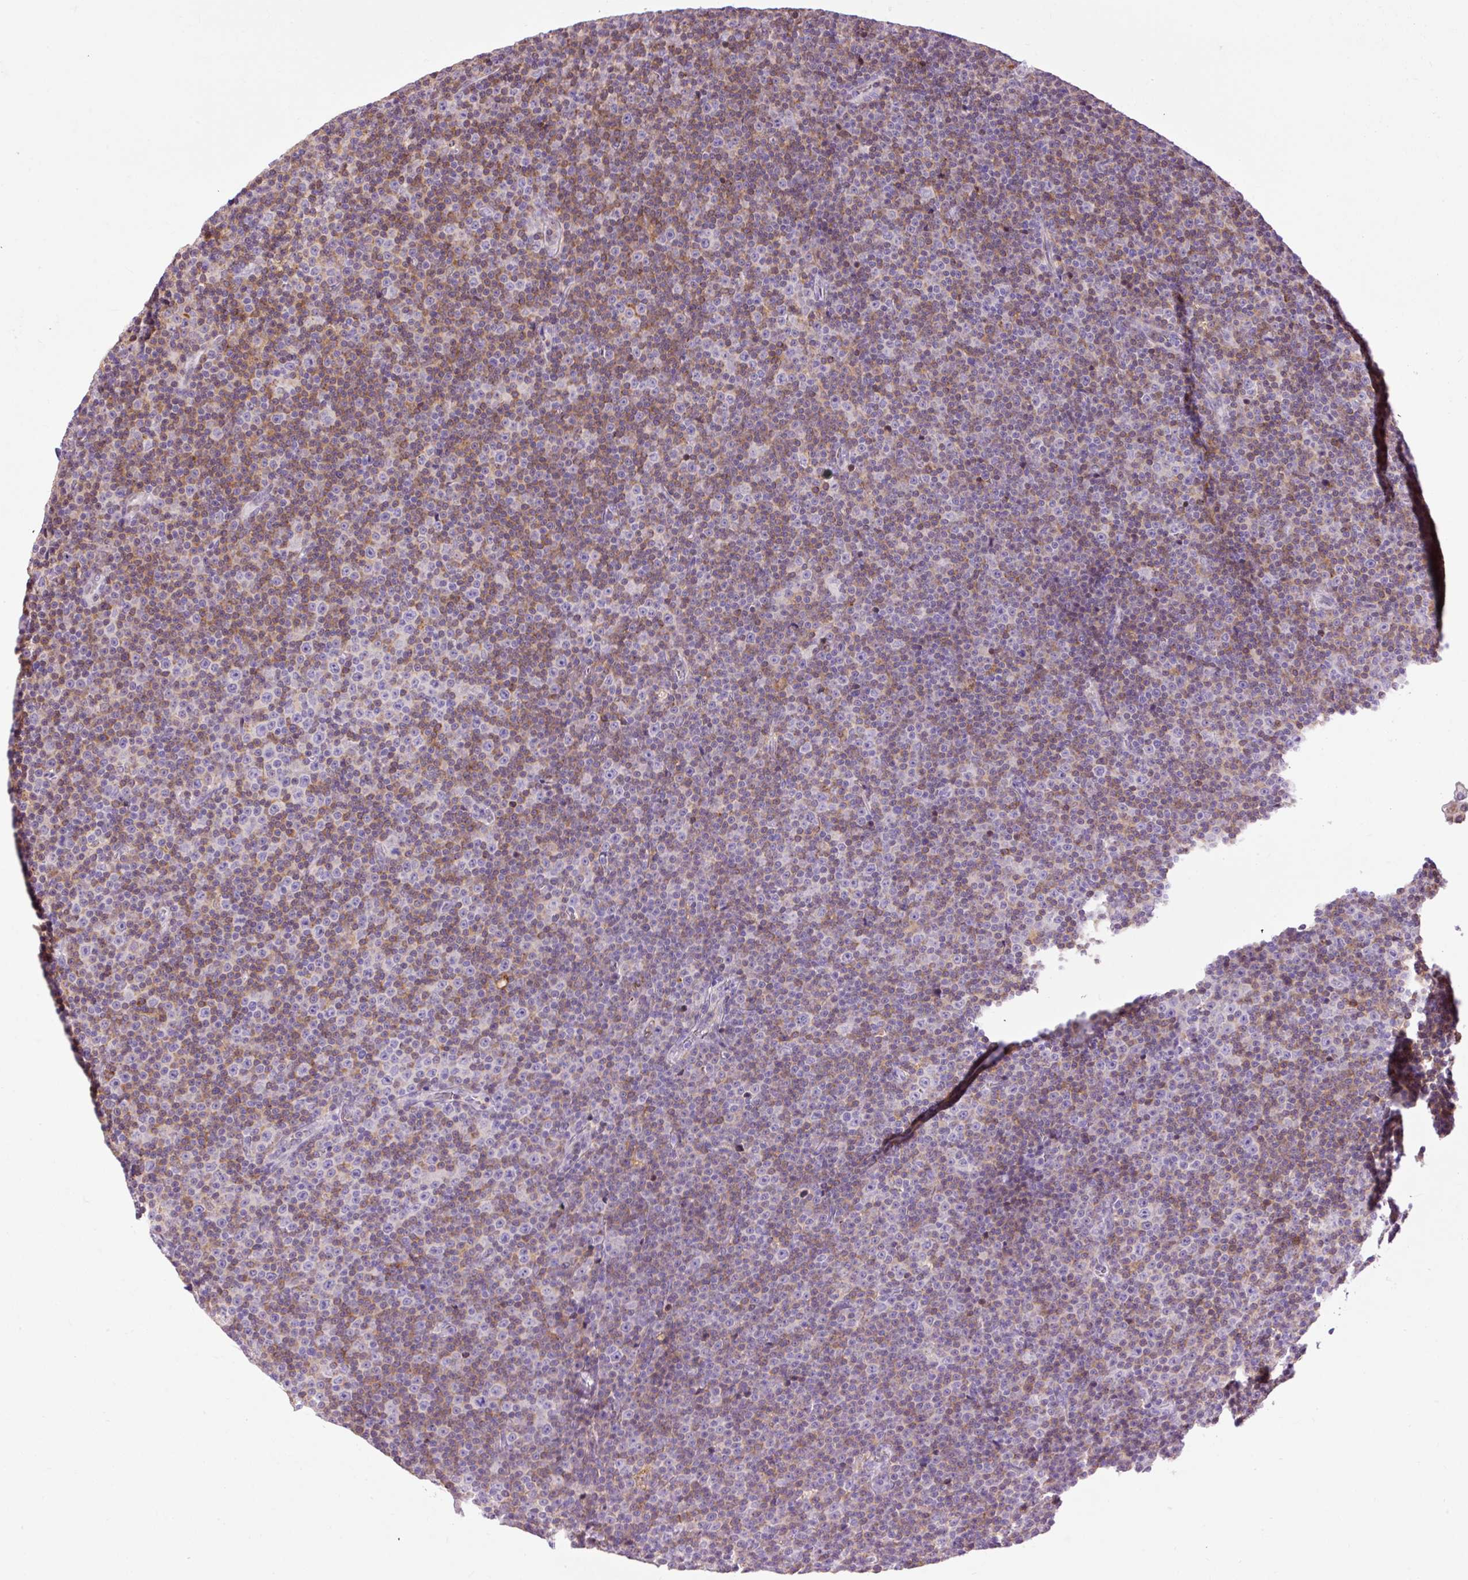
{"staining": {"intensity": "moderate", "quantity": "<25%", "location": "cytoplasmic/membranous"}, "tissue": "lymphoma", "cell_type": "Tumor cells", "image_type": "cancer", "snomed": [{"axis": "morphology", "description": "Malignant lymphoma, non-Hodgkin's type, Low grade"}, {"axis": "topography", "description": "Lymph node"}], "caption": "This photomicrograph displays immunohistochemistry staining of human low-grade malignant lymphoma, non-Hodgkin's type, with low moderate cytoplasmic/membranous expression in approximately <25% of tumor cells.", "gene": "LY86", "patient": {"sex": "female", "age": 67}}